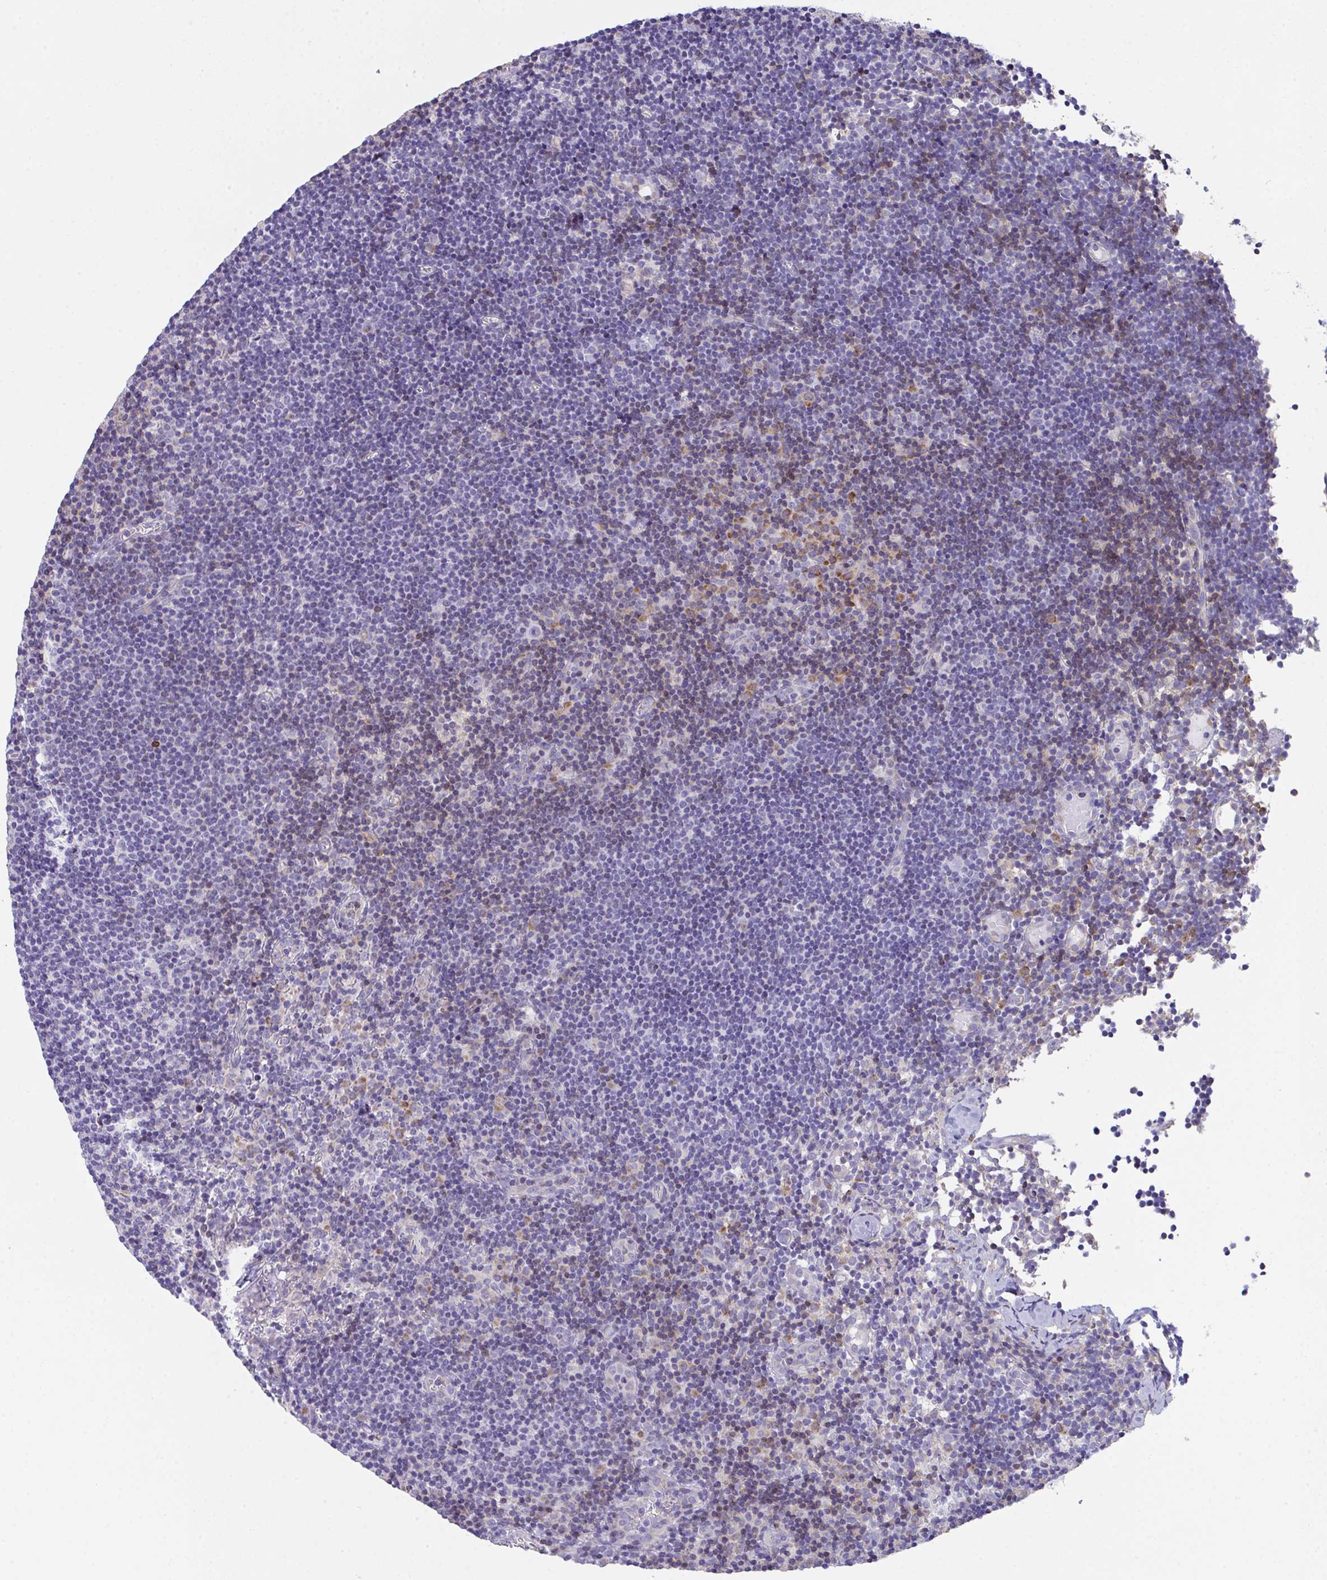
{"staining": {"intensity": "weak", "quantity": "<25%", "location": "cytoplasmic/membranous"}, "tissue": "lymph node", "cell_type": "Non-germinal center cells", "image_type": "normal", "snomed": [{"axis": "morphology", "description": "Normal tissue, NOS"}, {"axis": "topography", "description": "Lymph node"}], "caption": "IHC histopathology image of benign human lymph node stained for a protein (brown), which reveals no staining in non-germinal center cells. (Stains: DAB immunohistochemistry (IHC) with hematoxylin counter stain, Microscopy: brightfield microscopy at high magnification).", "gene": "MIA3", "patient": {"sex": "female", "age": 45}}